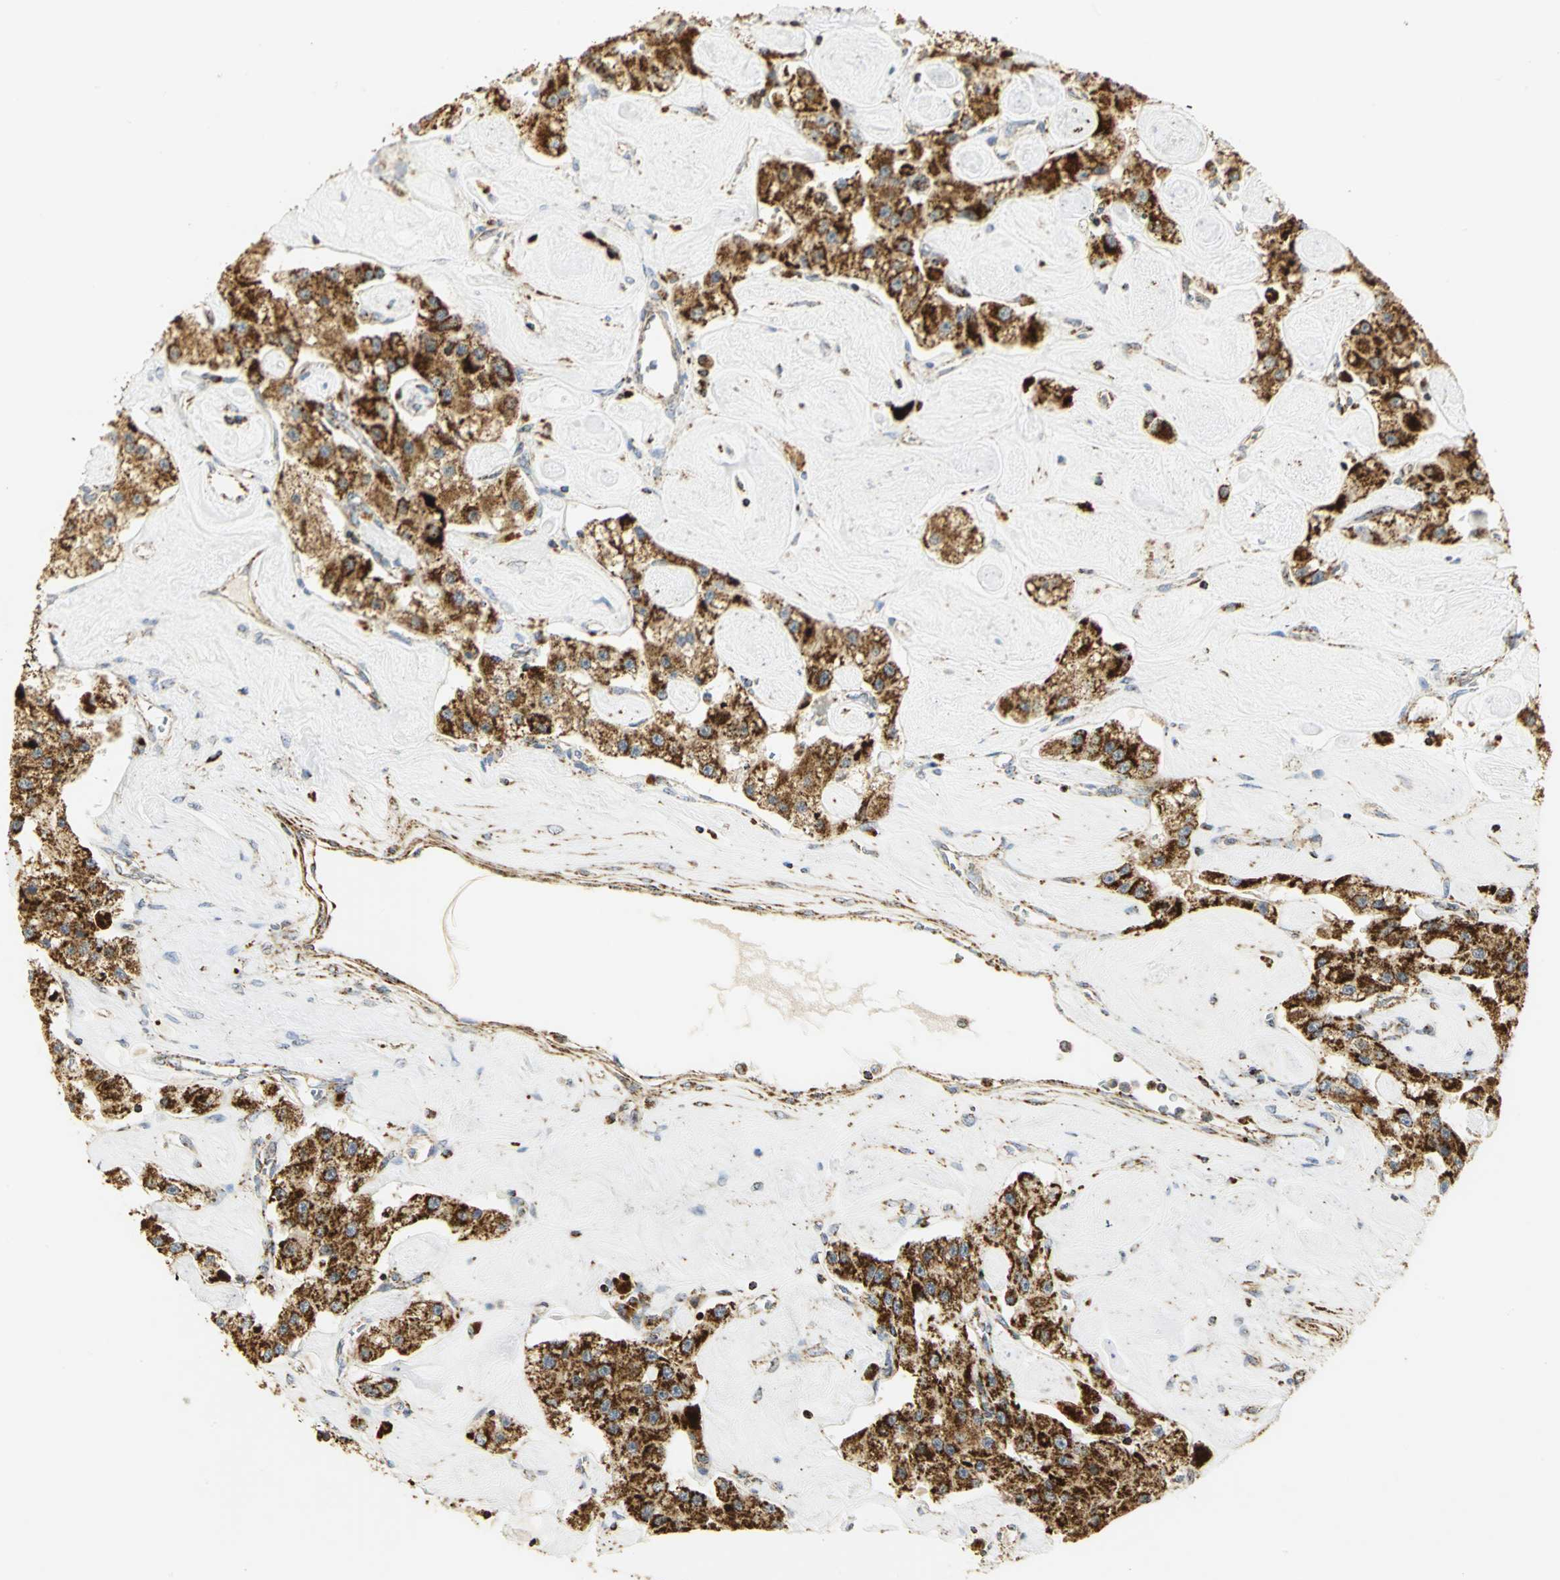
{"staining": {"intensity": "strong", "quantity": ">75%", "location": "cytoplasmic/membranous"}, "tissue": "carcinoid", "cell_type": "Tumor cells", "image_type": "cancer", "snomed": [{"axis": "morphology", "description": "Carcinoid, malignant, NOS"}, {"axis": "topography", "description": "Pancreas"}], "caption": "Immunohistochemistry (IHC) image of neoplastic tissue: human carcinoid stained using immunohistochemistry (IHC) demonstrates high levels of strong protein expression localized specifically in the cytoplasmic/membranous of tumor cells, appearing as a cytoplasmic/membranous brown color.", "gene": "VDAC1", "patient": {"sex": "male", "age": 41}}